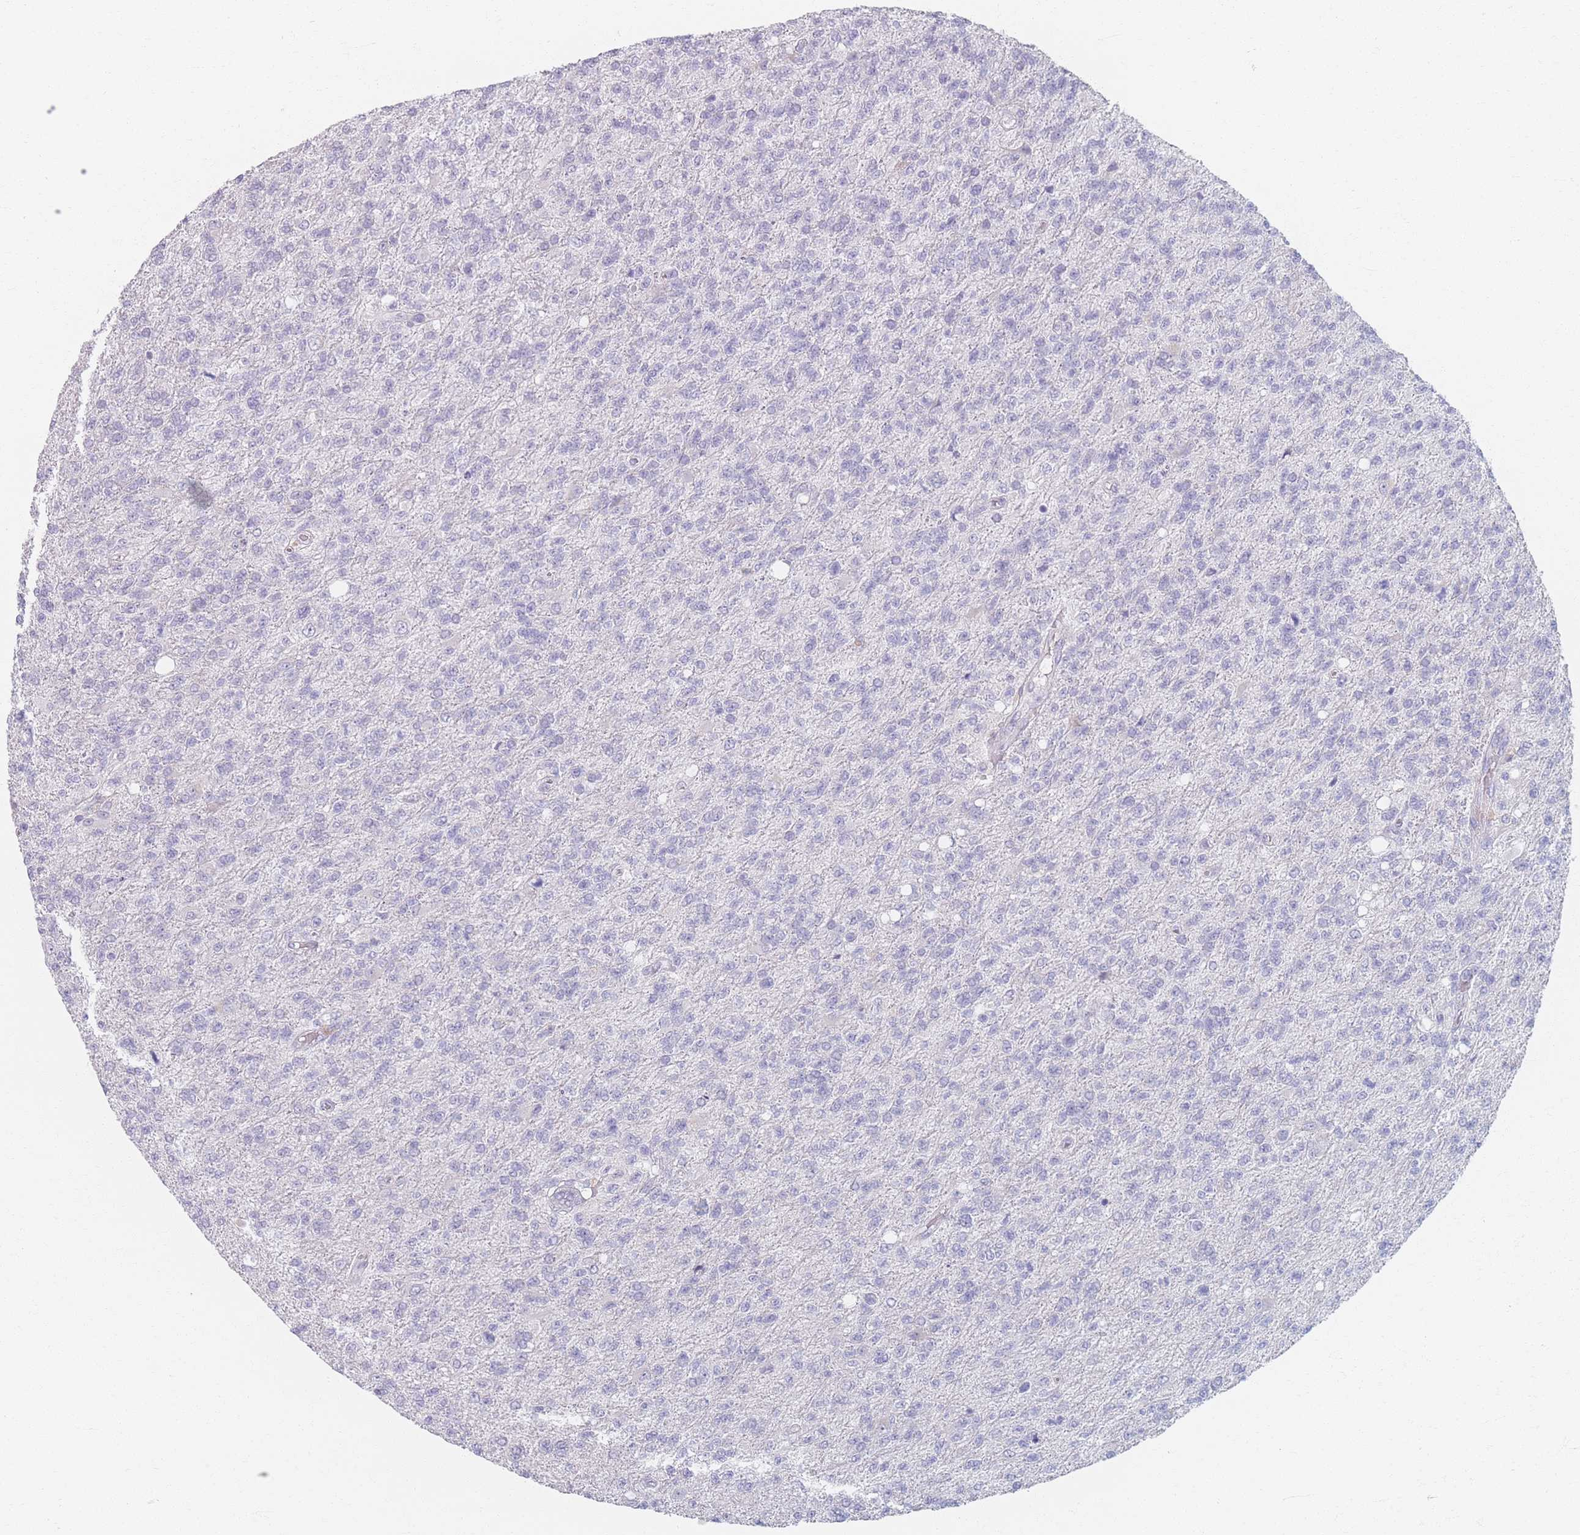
{"staining": {"intensity": "negative", "quantity": "none", "location": "none"}, "tissue": "glioma", "cell_type": "Tumor cells", "image_type": "cancer", "snomed": [{"axis": "morphology", "description": "Glioma, malignant, High grade"}, {"axis": "topography", "description": "Brain"}], "caption": "This is an immunohistochemistry (IHC) photomicrograph of malignant high-grade glioma. There is no positivity in tumor cells.", "gene": "PIGM", "patient": {"sex": "male", "age": 56}}